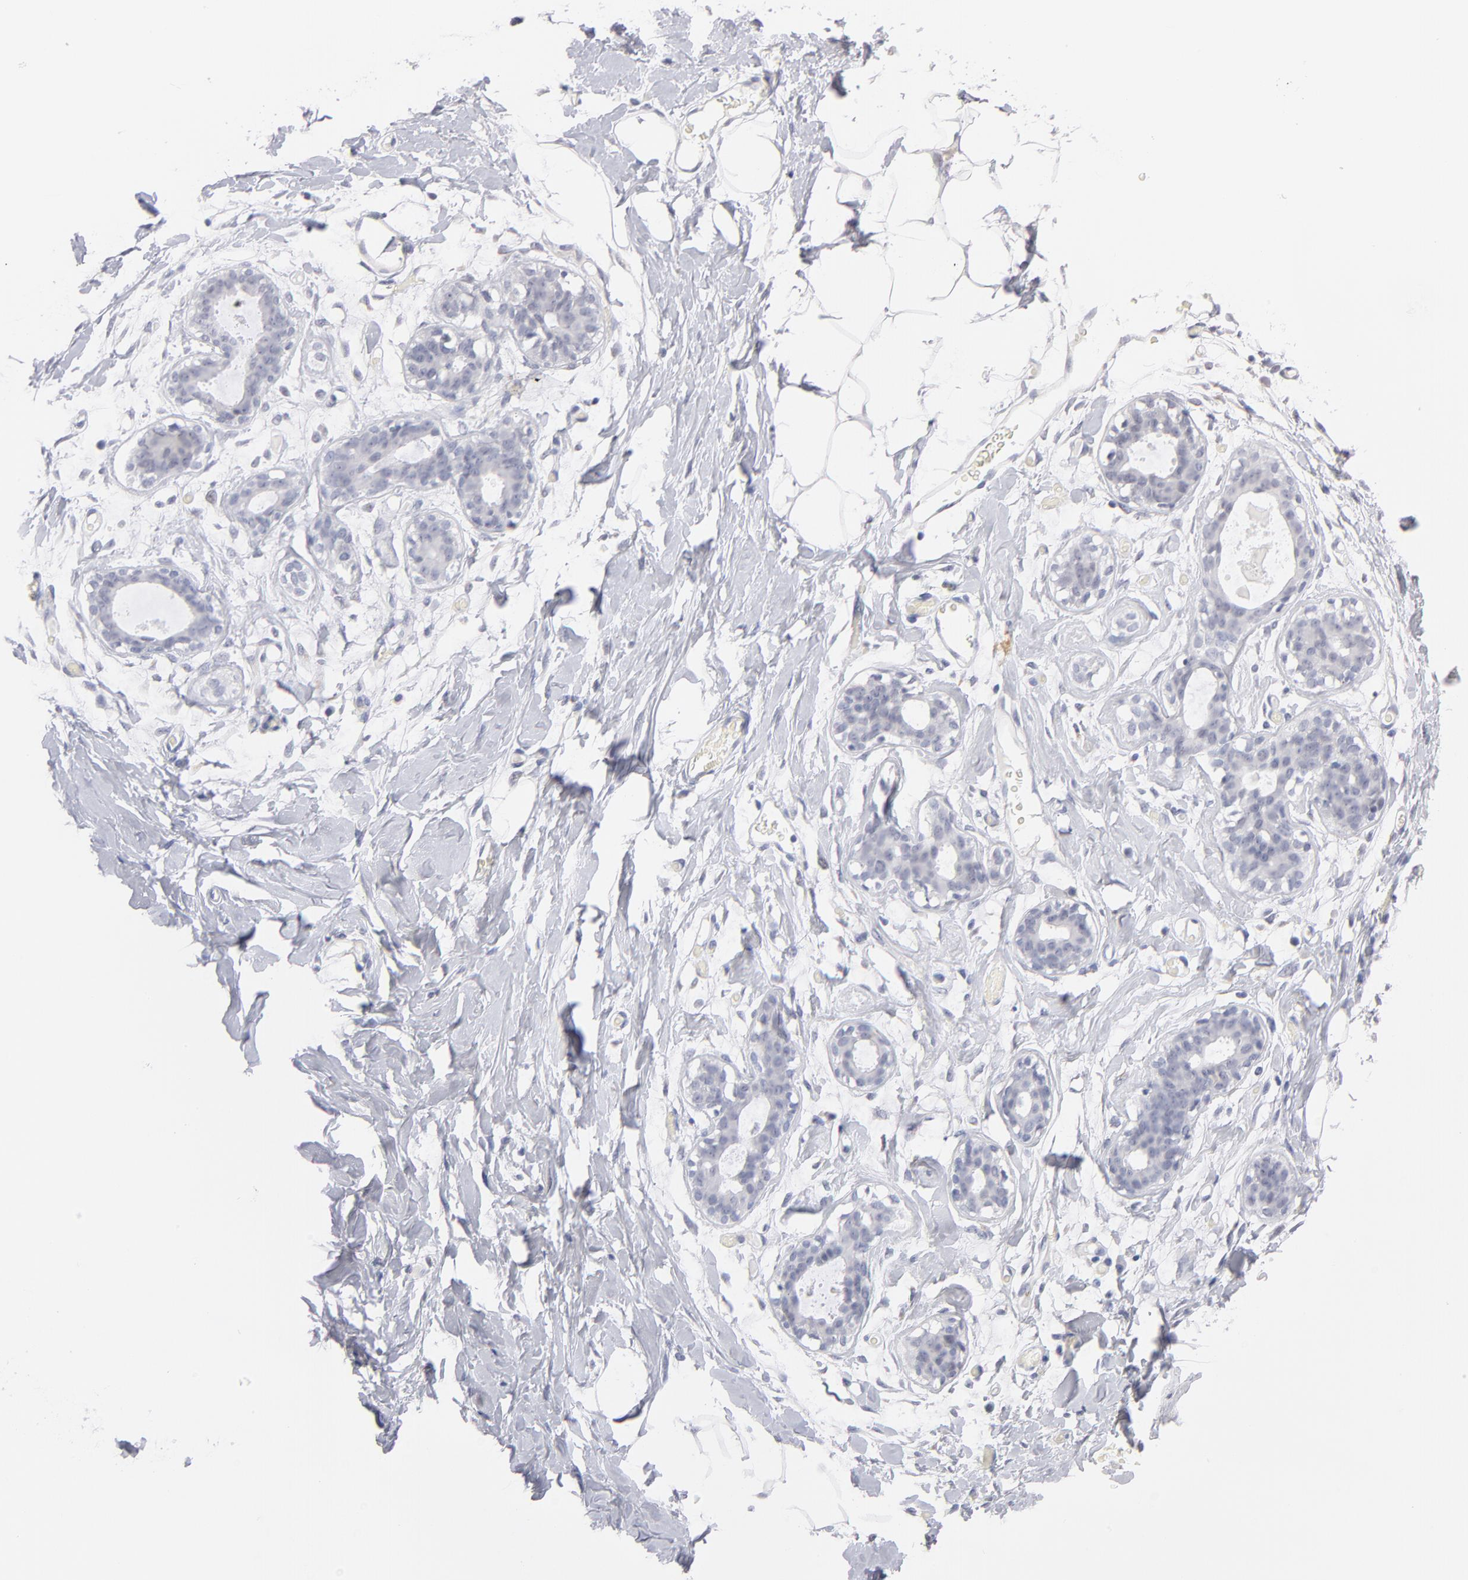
{"staining": {"intensity": "negative", "quantity": "none", "location": "none"}, "tissue": "breast", "cell_type": "Adipocytes", "image_type": "normal", "snomed": [{"axis": "morphology", "description": "Normal tissue, NOS"}, {"axis": "topography", "description": "Breast"}, {"axis": "topography", "description": "Adipose tissue"}], "caption": "Human breast stained for a protein using immunohistochemistry (IHC) demonstrates no staining in adipocytes.", "gene": "KHNYN", "patient": {"sex": "female", "age": 25}}